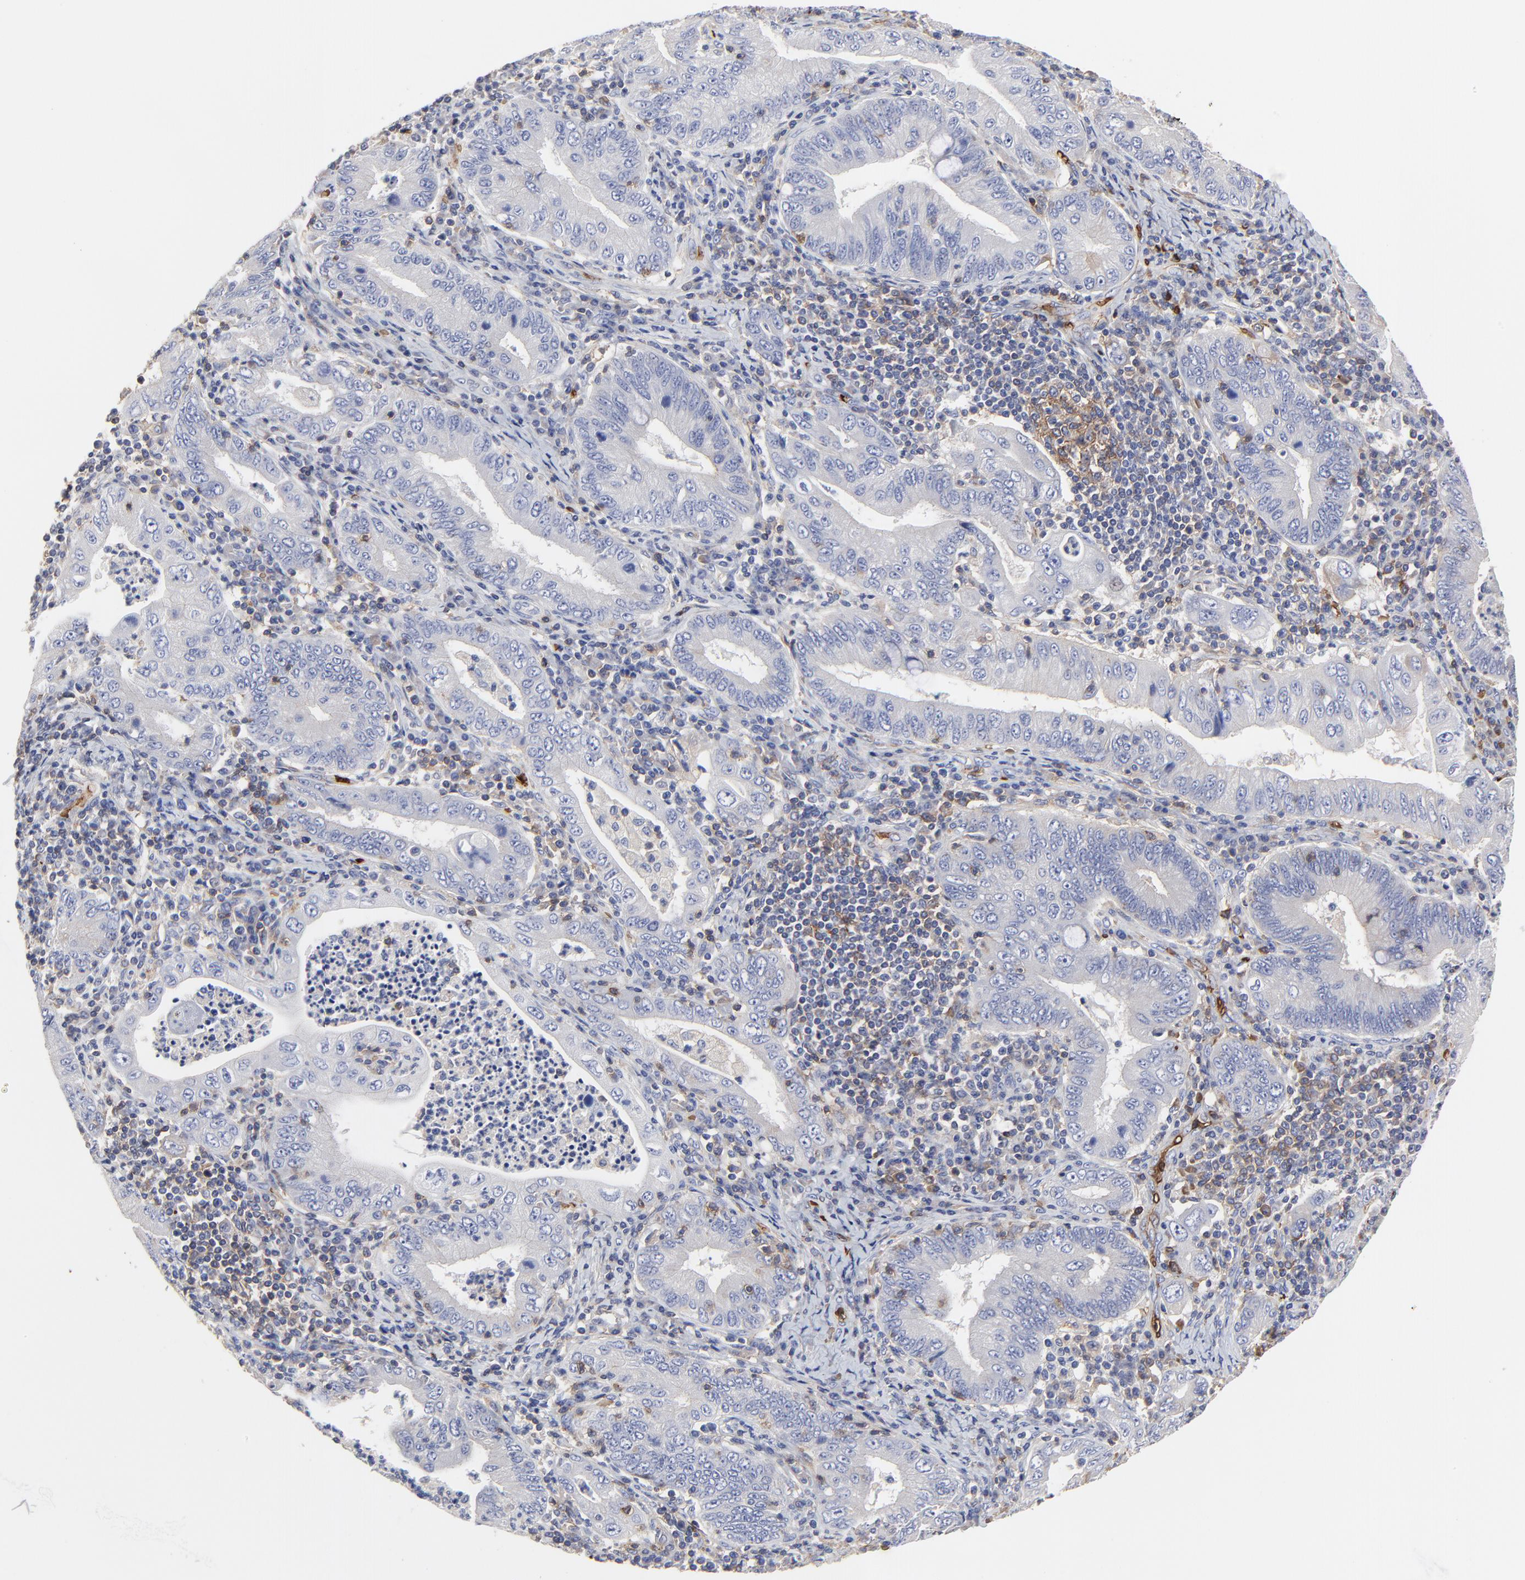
{"staining": {"intensity": "negative", "quantity": "none", "location": "none"}, "tissue": "stomach cancer", "cell_type": "Tumor cells", "image_type": "cancer", "snomed": [{"axis": "morphology", "description": "Normal tissue, NOS"}, {"axis": "morphology", "description": "Adenocarcinoma, NOS"}, {"axis": "topography", "description": "Esophagus"}, {"axis": "topography", "description": "Stomach, upper"}, {"axis": "topography", "description": "Peripheral nerve tissue"}], "caption": "DAB (3,3'-diaminobenzidine) immunohistochemical staining of human adenocarcinoma (stomach) reveals no significant staining in tumor cells. The staining is performed using DAB (3,3'-diaminobenzidine) brown chromogen with nuclei counter-stained in using hematoxylin.", "gene": "PAG1", "patient": {"sex": "male", "age": 62}}